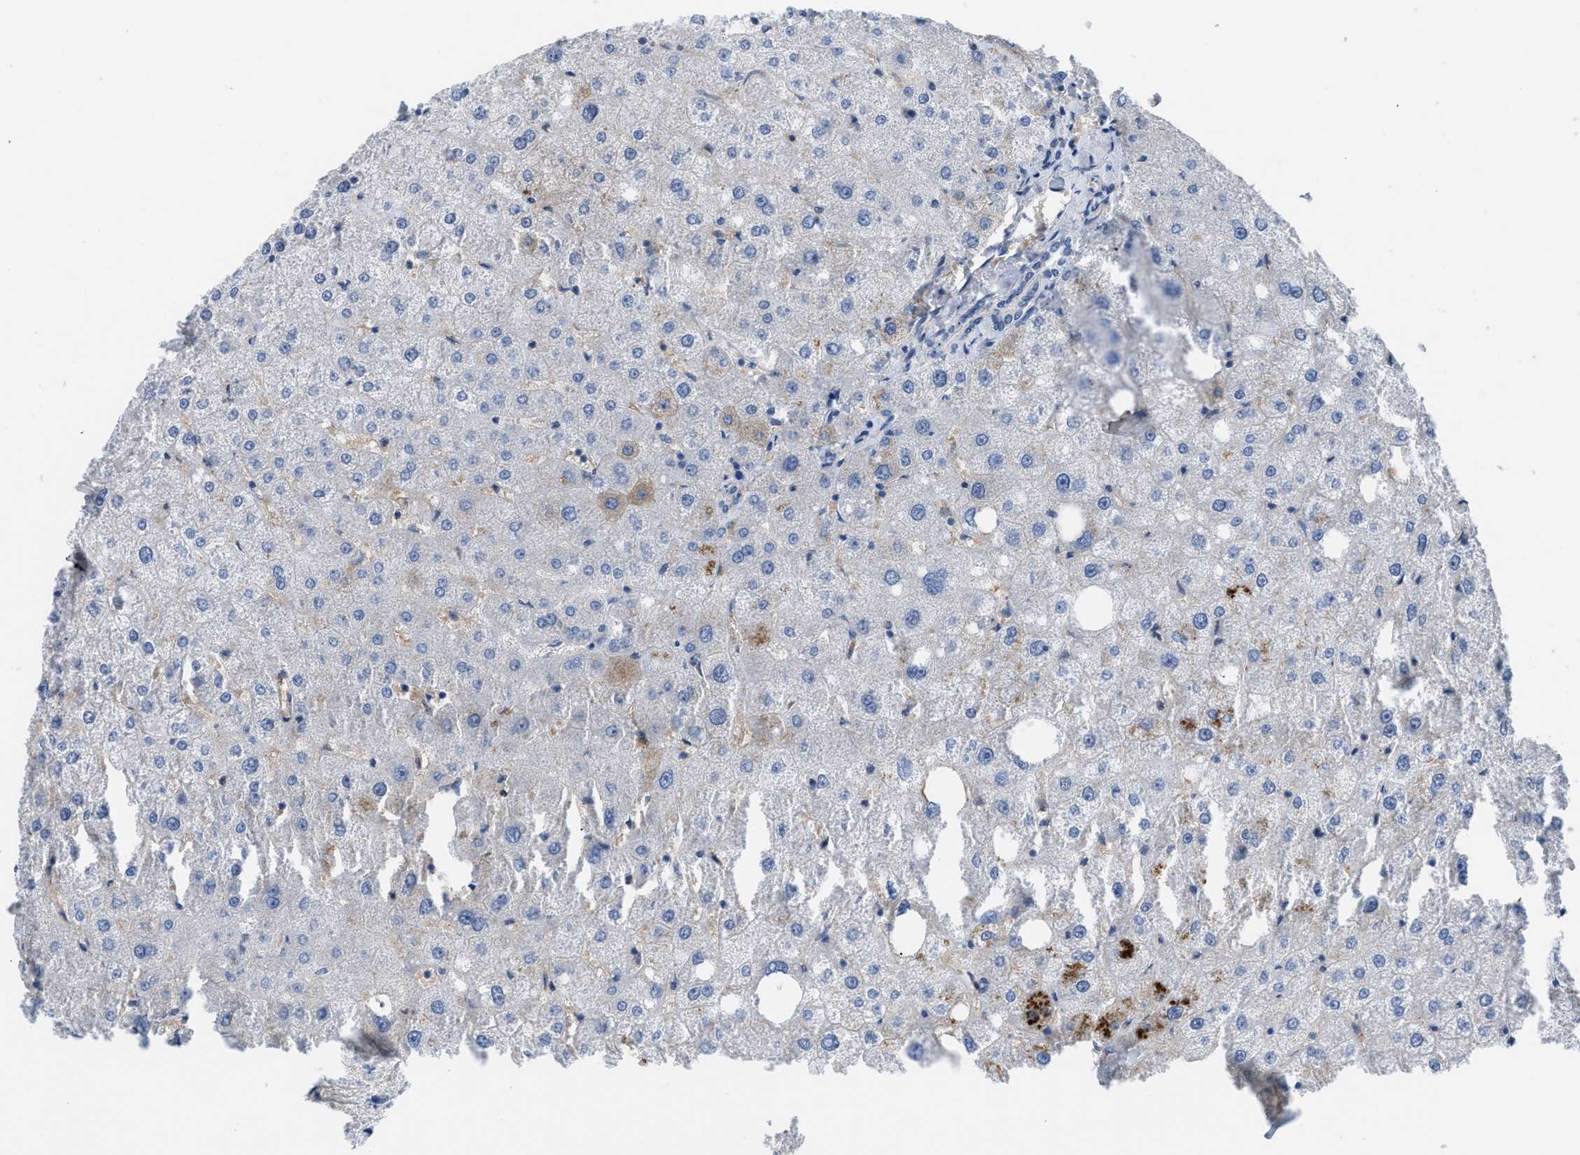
{"staining": {"intensity": "negative", "quantity": "none", "location": "none"}, "tissue": "liver", "cell_type": "Cholangiocytes", "image_type": "normal", "snomed": [{"axis": "morphology", "description": "Normal tissue, NOS"}, {"axis": "topography", "description": "Liver"}], "caption": "The histopathology image reveals no significant staining in cholangiocytes of liver. (Brightfield microscopy of DAB (3,3'-diaminobenzidine) IHC at high magnification).", "gene": "HPX", "patient": {"sex": "male", "age": 73}}